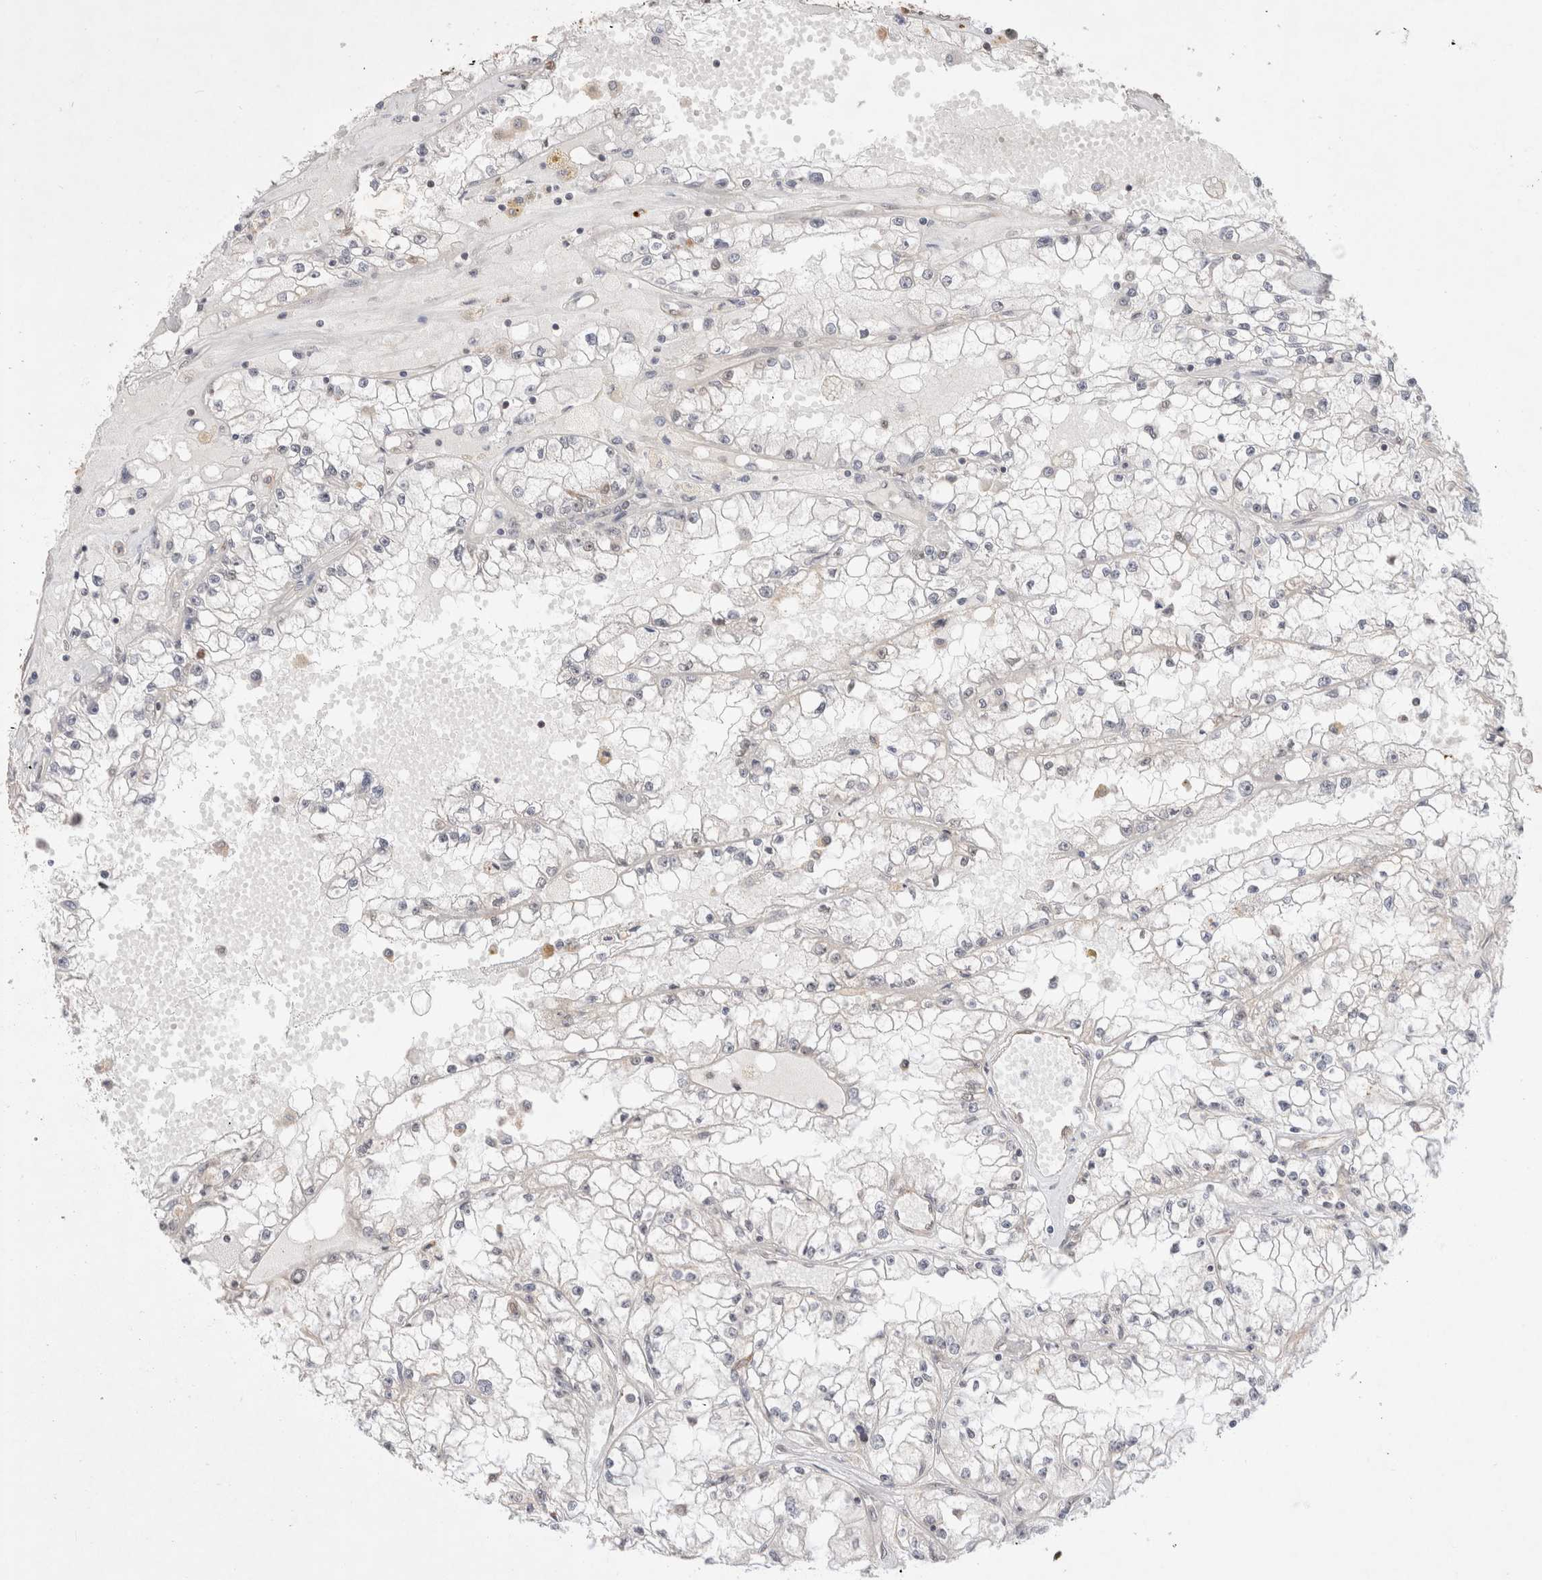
{"staining": {"intensity": "negative", "quantity": "none", "location": "none"}, "tissue": "renal cancer", "cell_type": "Tumor cells", "image_type": "cancer", "snomed": [{"axis": "morphology", "description": "Adenocarcinoma, NOS"}, {"axis": "topography", "description": "Kidney"}], "caption": "This image is of renal adenocarcinoma stained with immunohistochemistry (IHC) to label a protein in brown with the nuclei are counter-stained blue. There is no positivity in tumor cells.", "gene": "GTF2I", "patient": {"sex": "male", "age": 56}}